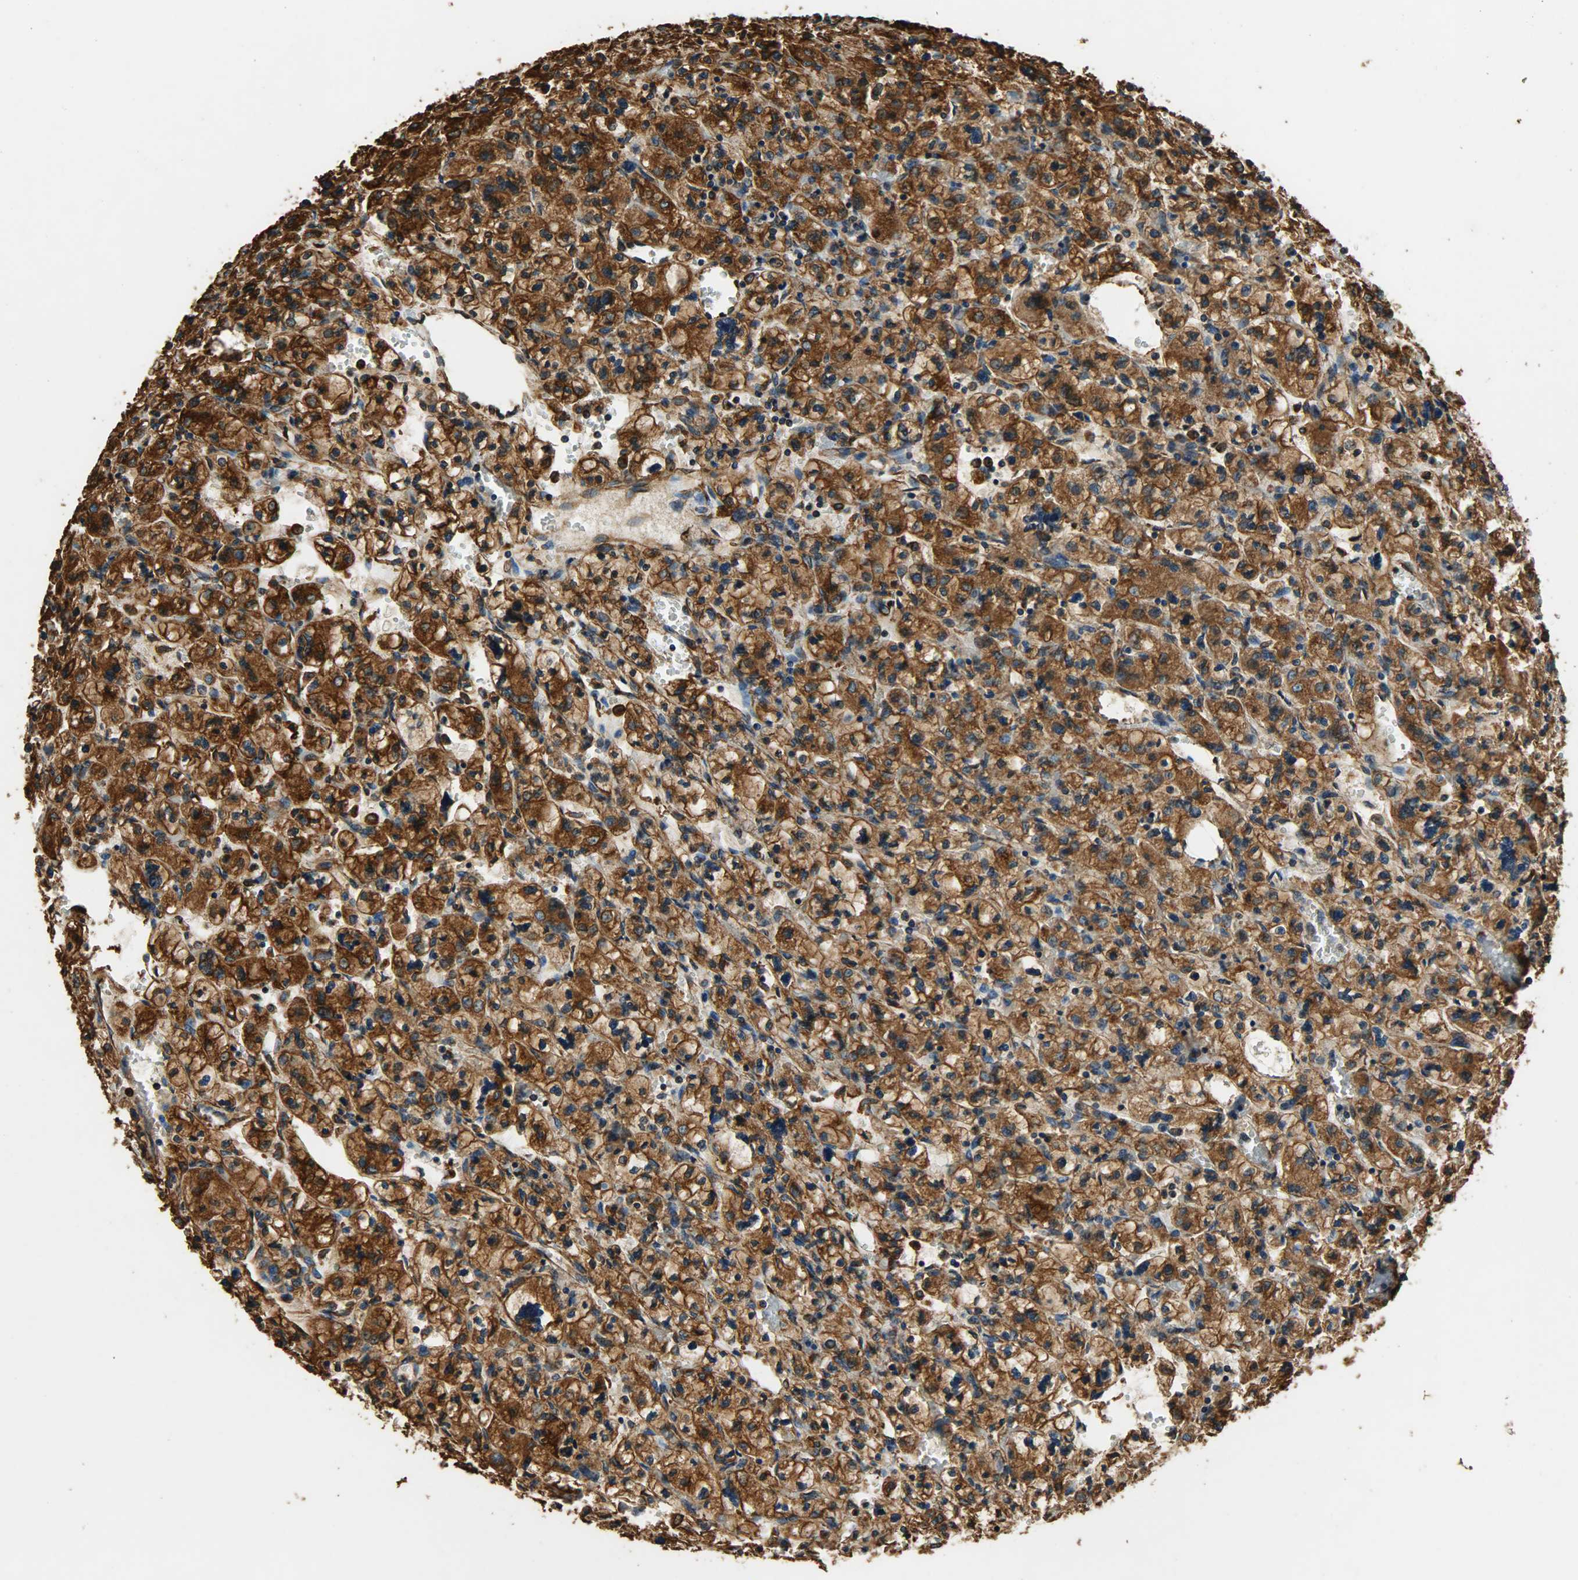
{"staining": {"intensity": "strong", "quantity": ">75%", "location": "cytoplasmic/membranous"}, "tissue": "renal cancer", "cell_type": "Tumor cells", "image_type": "cancer", "snomed": [{"axis": "morphology", "description": "Adenocarcinoma, NOS"}, {"axis": "topography", "description": "Kidney"}], "caption": "Immunohistochemistry (IHC) image of human renal cancer (adenocarcinoma) stained for a protein (brown), which reveals high levels of strong cytoplasmic/membranous staining in approximately >75% of tumor cells.", "gene": "HSP90B1", "patient": {"sex": "female", "age": 83}}